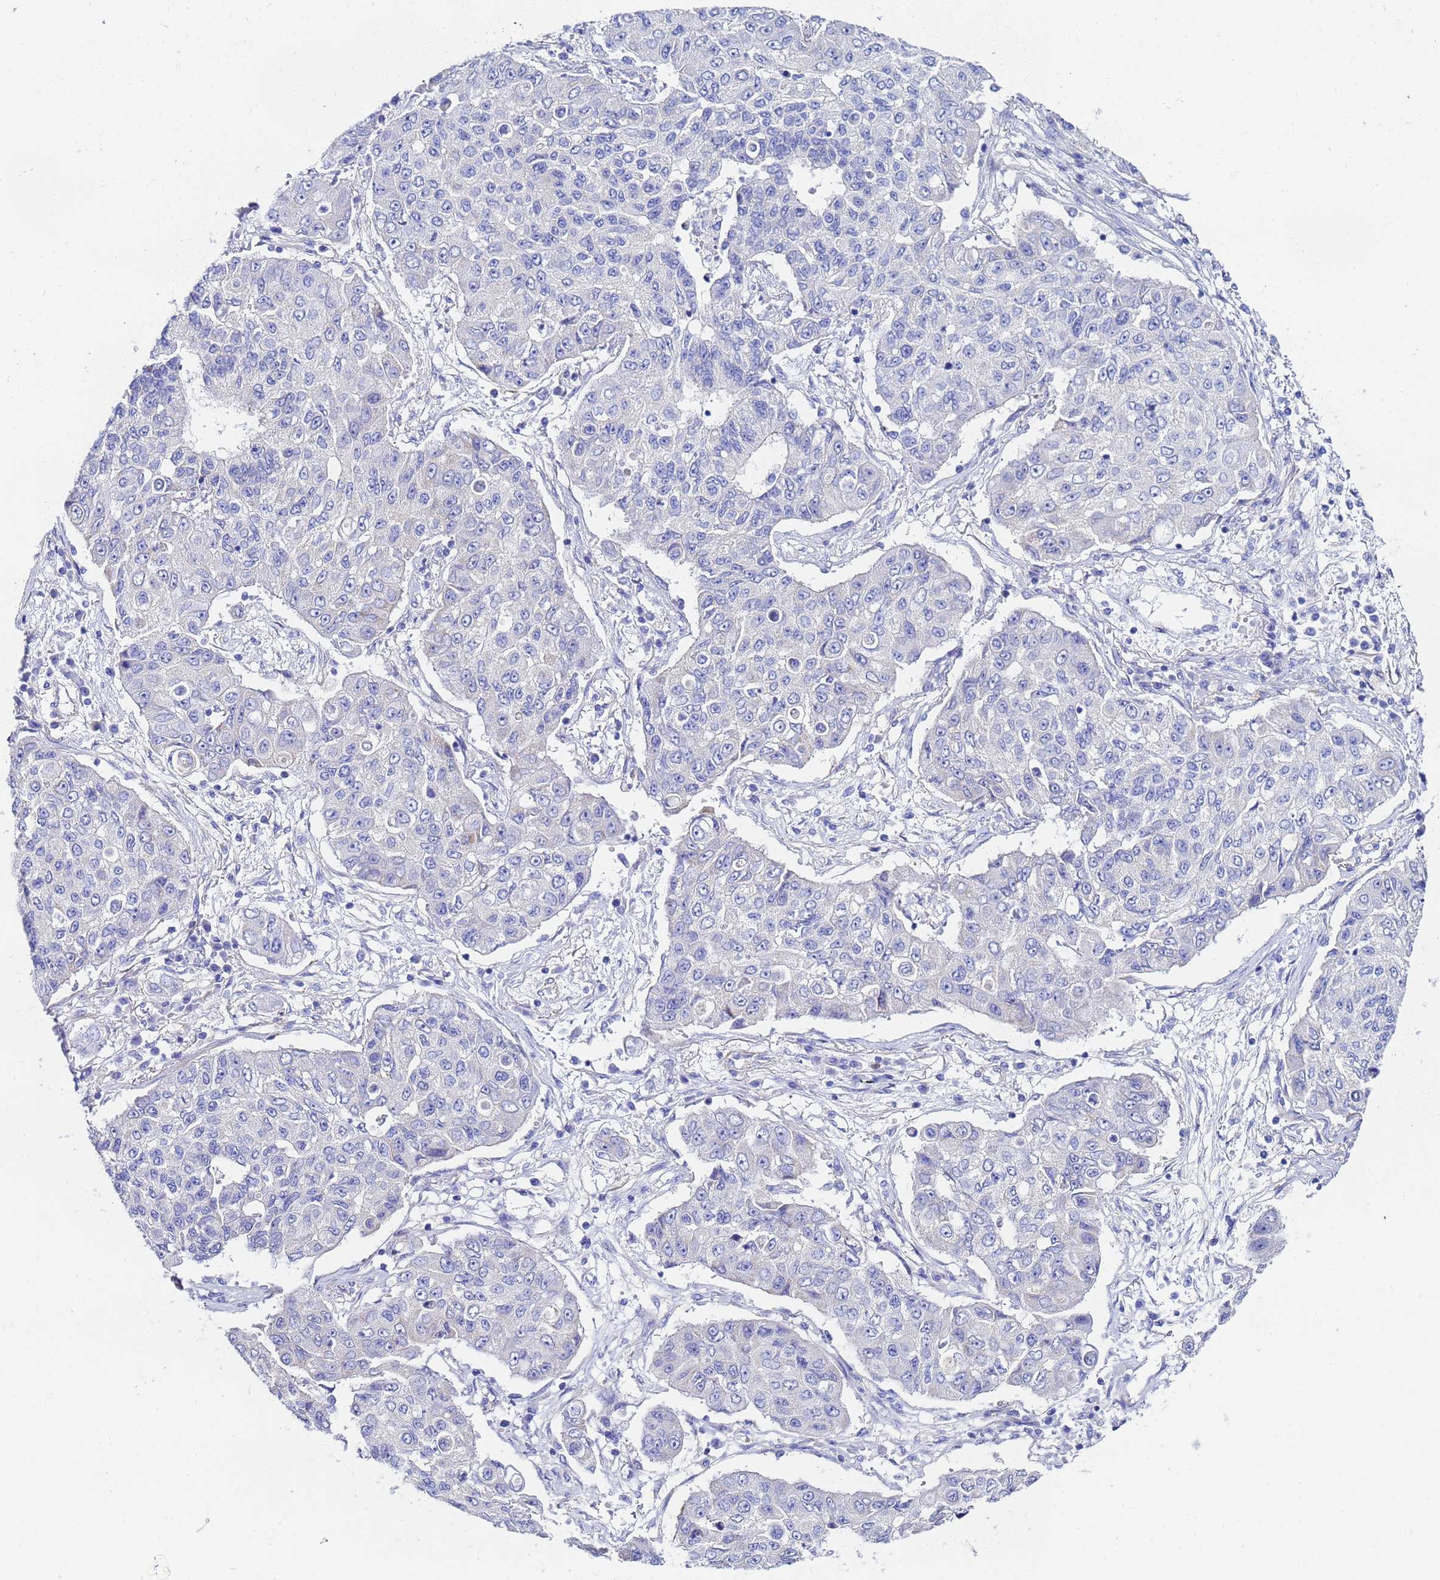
{"staining": {"intensity": "negative", "quantity": "none", "location": "none"}, "tissue": "lung cancer", "cell_type": "Tumor cells", "image_type": "cancer", "snomed": [{"axis": "morphology", "description": "Squamous cell carcinoma, NOS"}, {"axis": "topography", "description": "Lung"}], "caption": "The image exhibits no staining of tumor cells in lung cancer.", "gene": "RAB39B", "patient": {"sex": "male", "age": 74}}